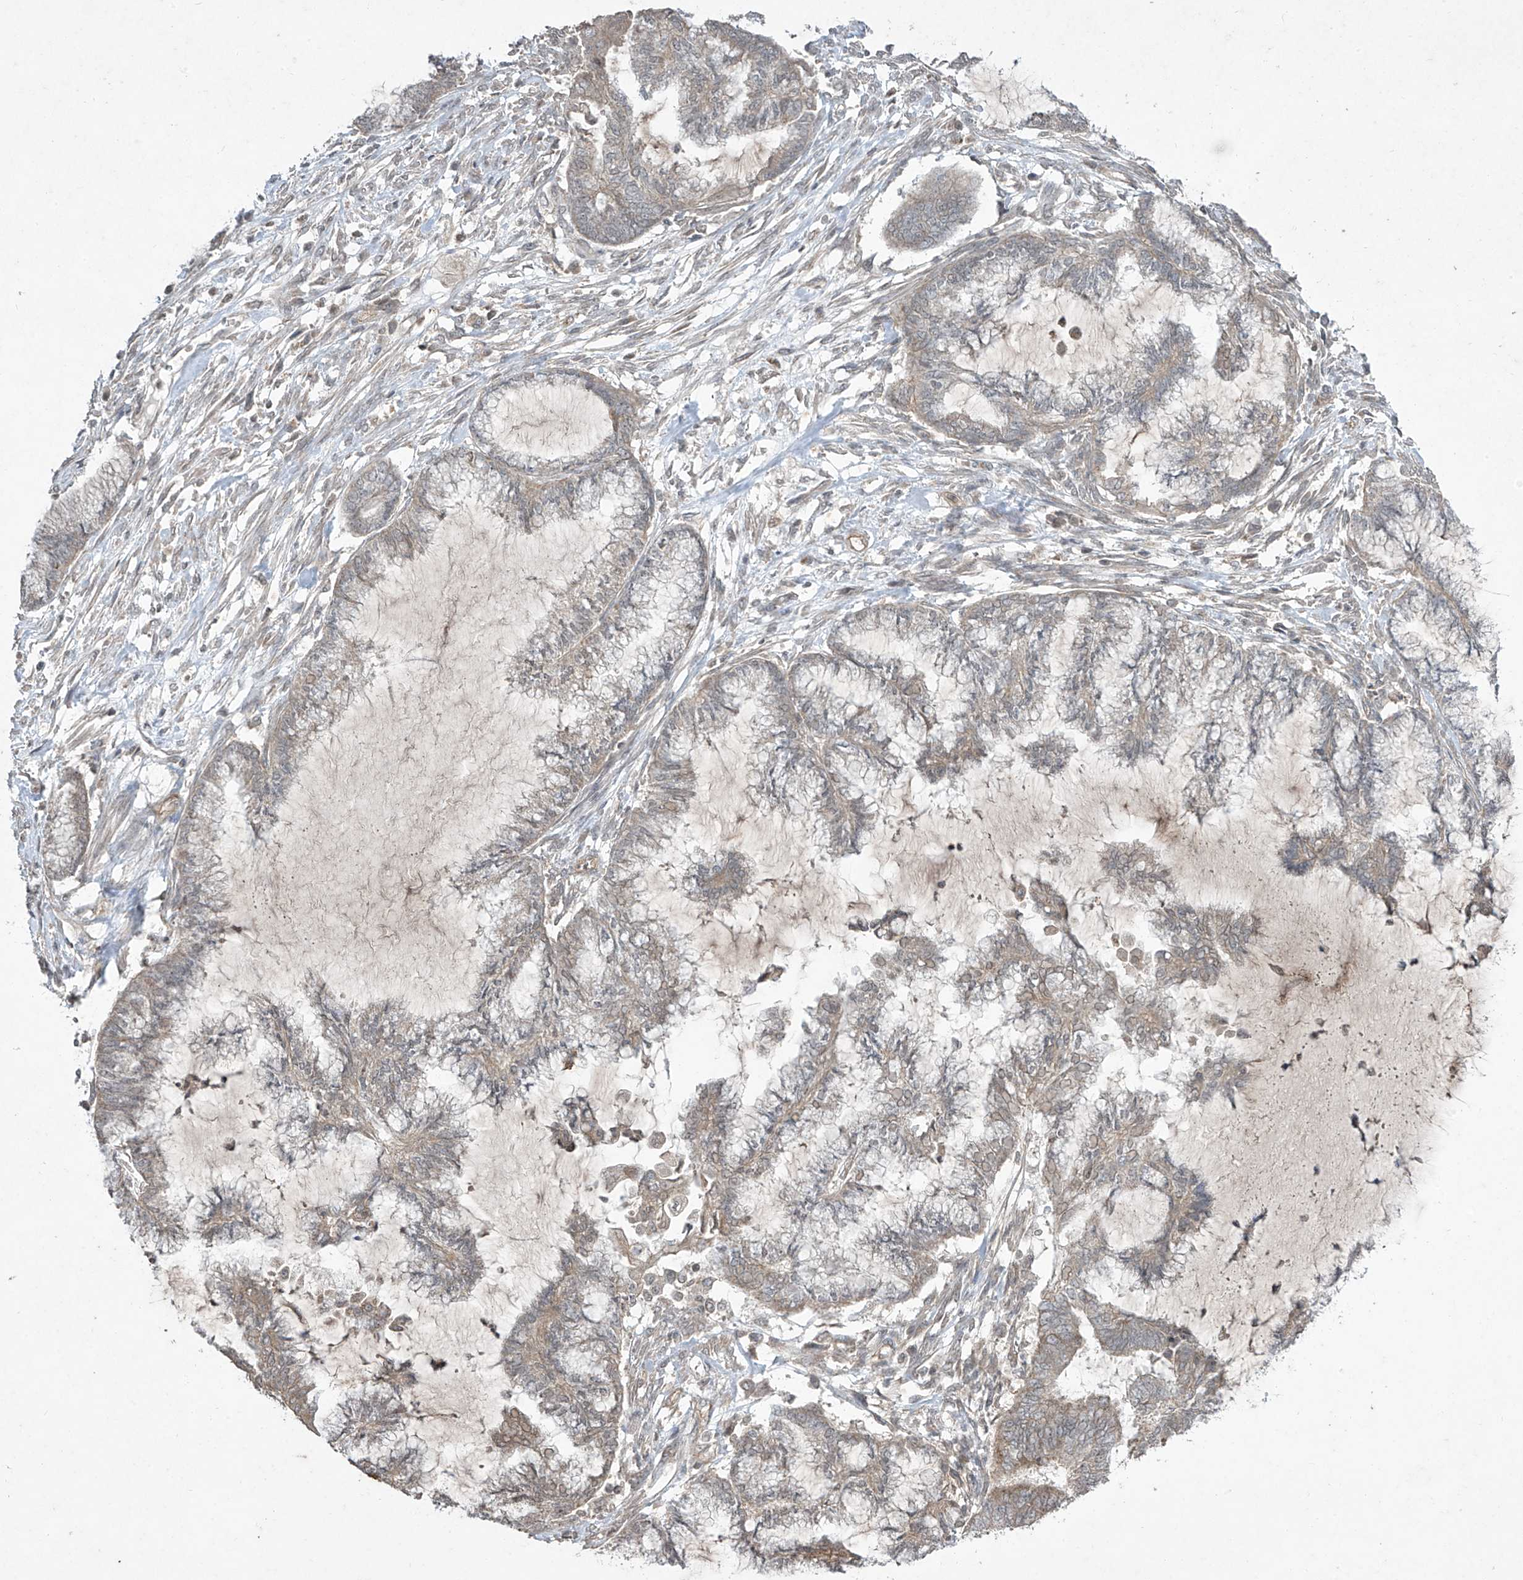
{"staining": {"intensity": "weak", "quantity": ">75%", "location": "cytoplasmic/membranous"}, "tissue": "endometrial cancer", "cell_type": "Tumor cells", "image_type": "cancer", "snomed": [{"axis": "morphology", "description": "Adenocarcinoma, NOS"}, {"axis": "topography", "description": "Endometrium"}], "caption": "IHC image of endometrial cancer (adenocarcinoma) stained for a protein (brown), which demonstrates low levels of weak cytoplasmic/membranous staining in about >75% of tumor cells.", "gene": "MATN2", "patient": {"sex": "female", "age": 86}}